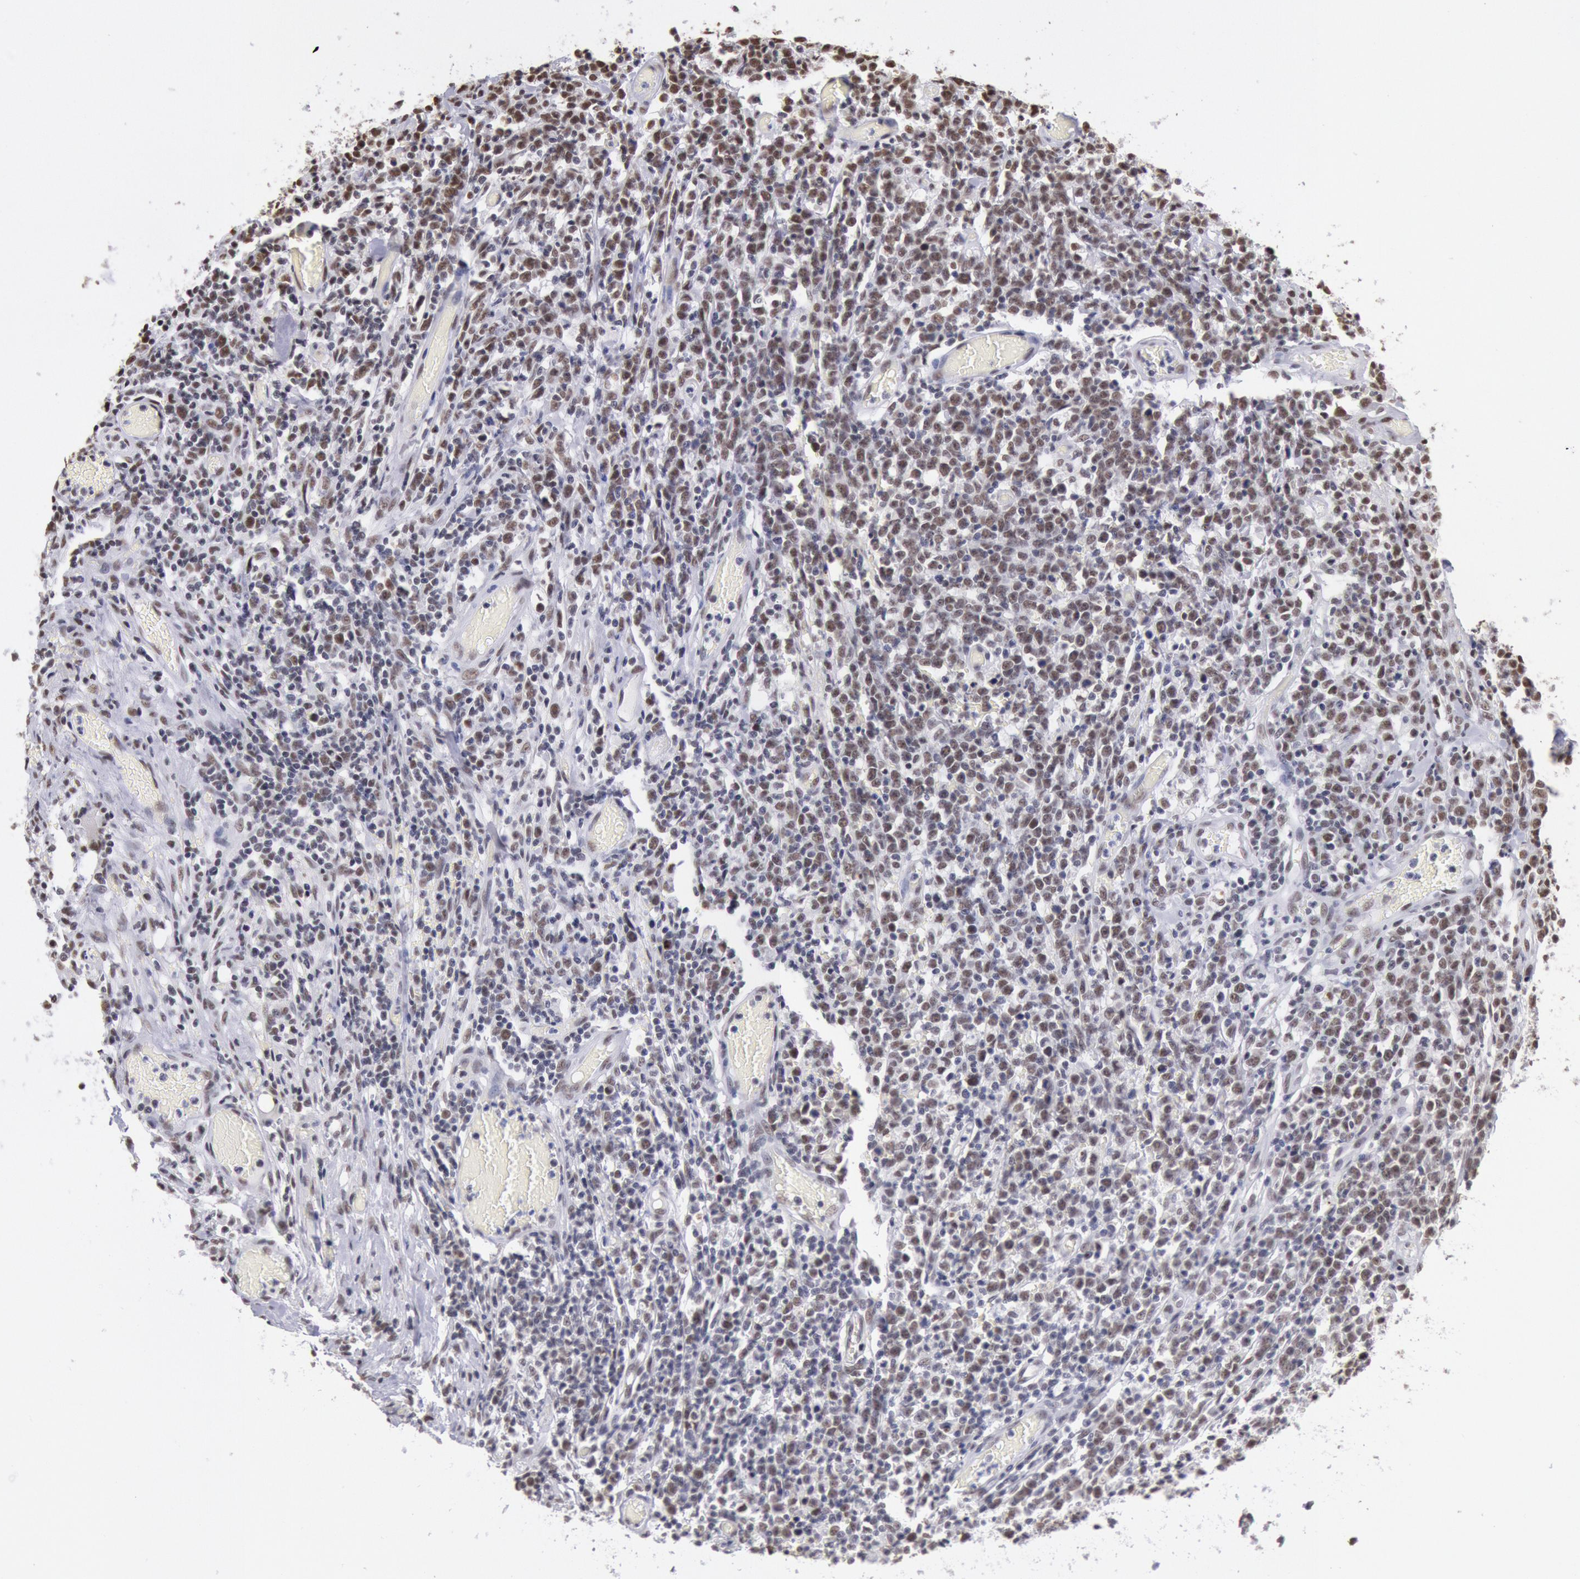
{"staining": {"intensity": "weak", "quantity": "25%-75%", "location": "nuclear"}, "tissue": "lymphoma", "cell_type": "Tumor cells", "image_type": "cancer", "snomed": [{"axis": "morphology", "description": "Malignant lymphoma, non-Hodgkin's type, High grade"}, {"axis": "topography", "description": "Colon"}], "caption": "DAB immunohistochemical staining of human lymphoma displays weak nuclear protein positivity in about 25%-75% of tumor cells.", "gene": "SNRPD3", "patient": {"sex": "male", "age": 82}}